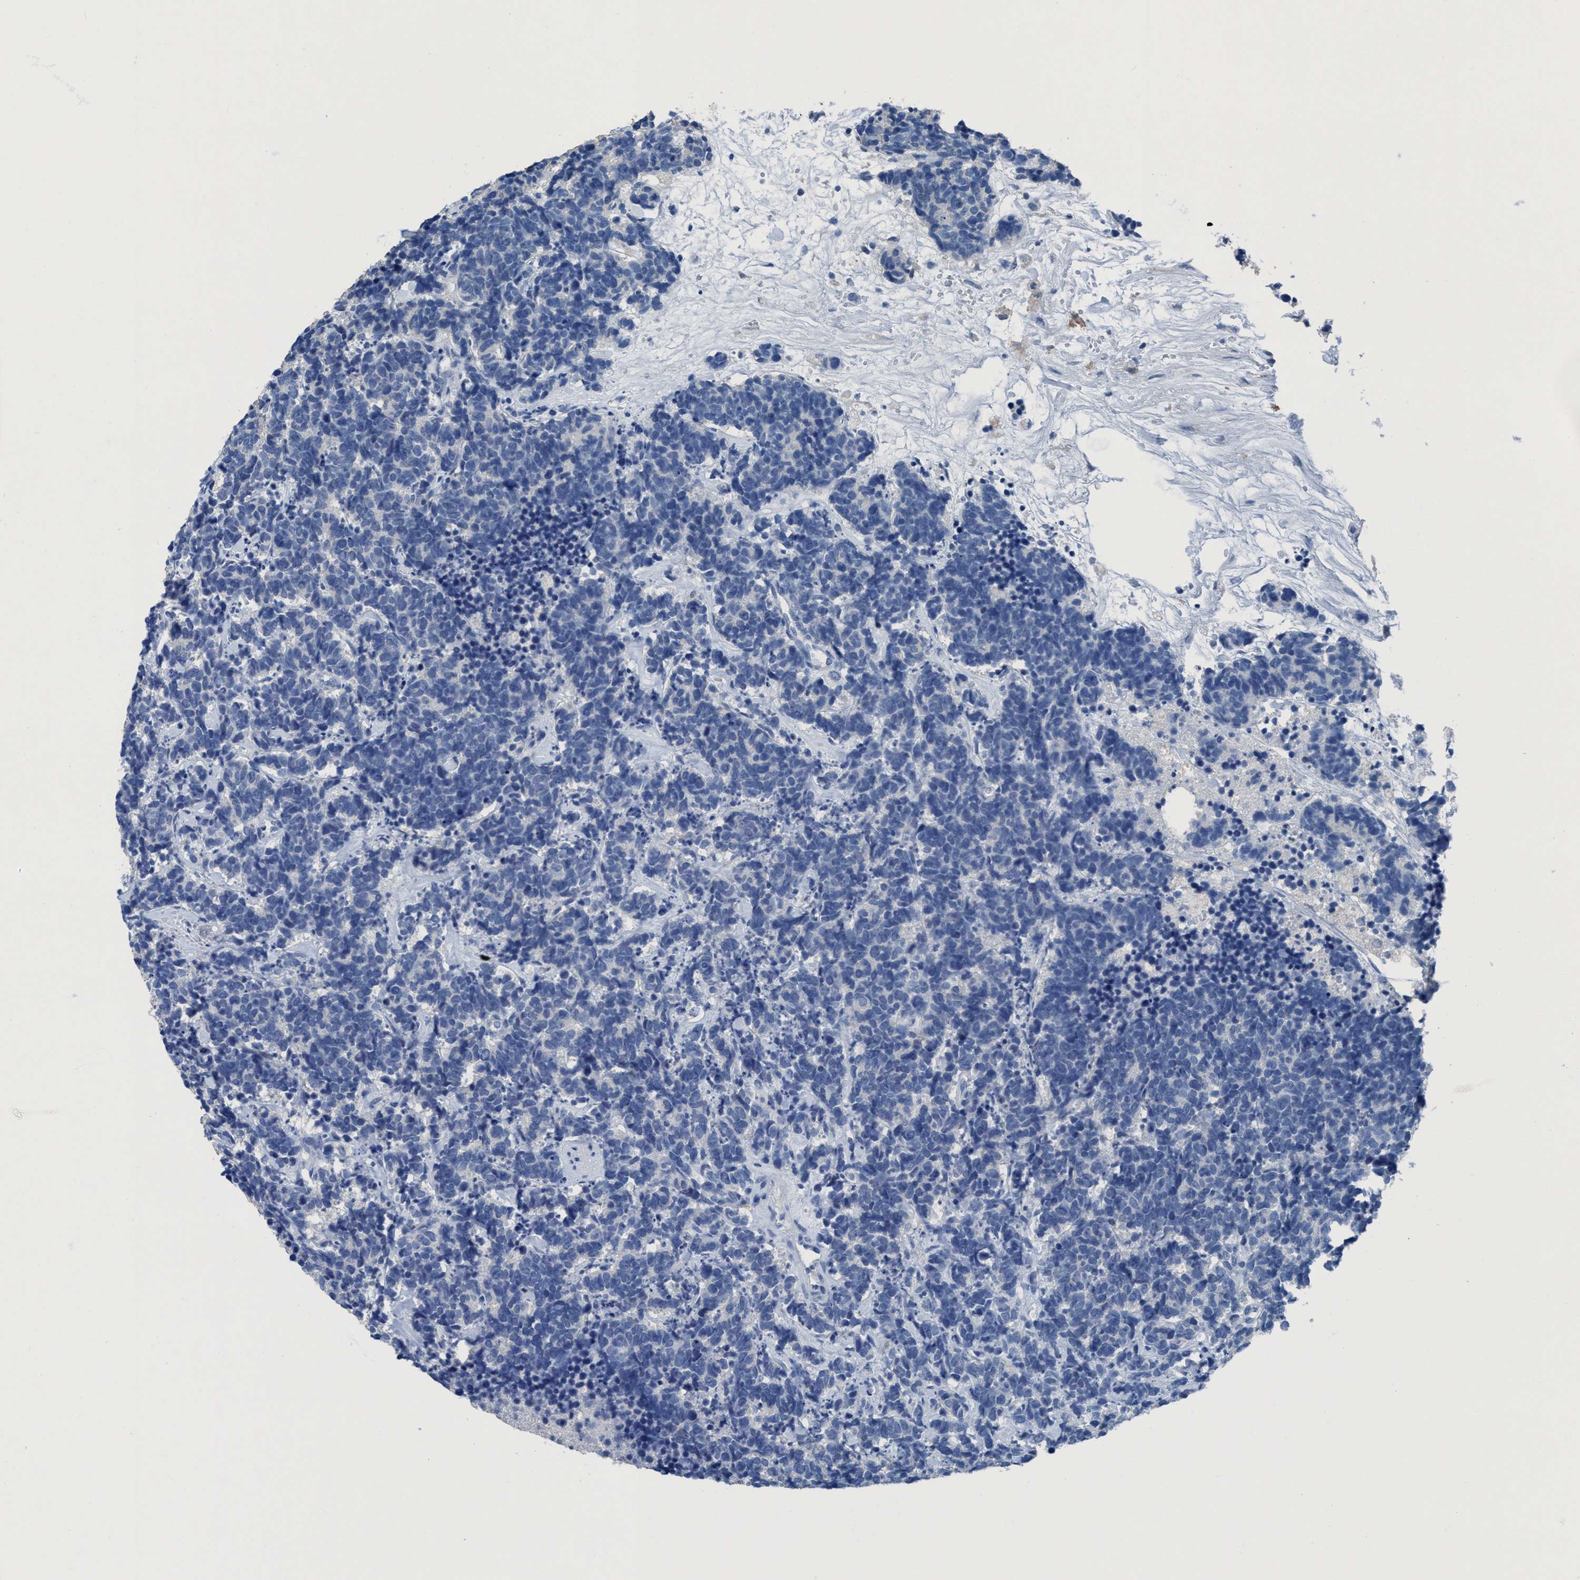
{"staining": {"intensity": "negative", "quantity": "none", "location": "none"}, "tissue": "carcinoid", "cell_type": "Tumor cells", "image_type": "cancer", "snomed": [{"axis": "morphology", "description": "Carcinoma, NOS"}, {"axis": "morphology", "description": "Carcinoid, malignant, NOS"}, {"axis": "topography", "description": "Urinary bladder"}], "caption": "This is an immunohistochemistry histopathology image of carcinoid. There is no staining in tumor cells.", "gene": "DNAI1", "patient": {"sex": "male", "age": 57}}